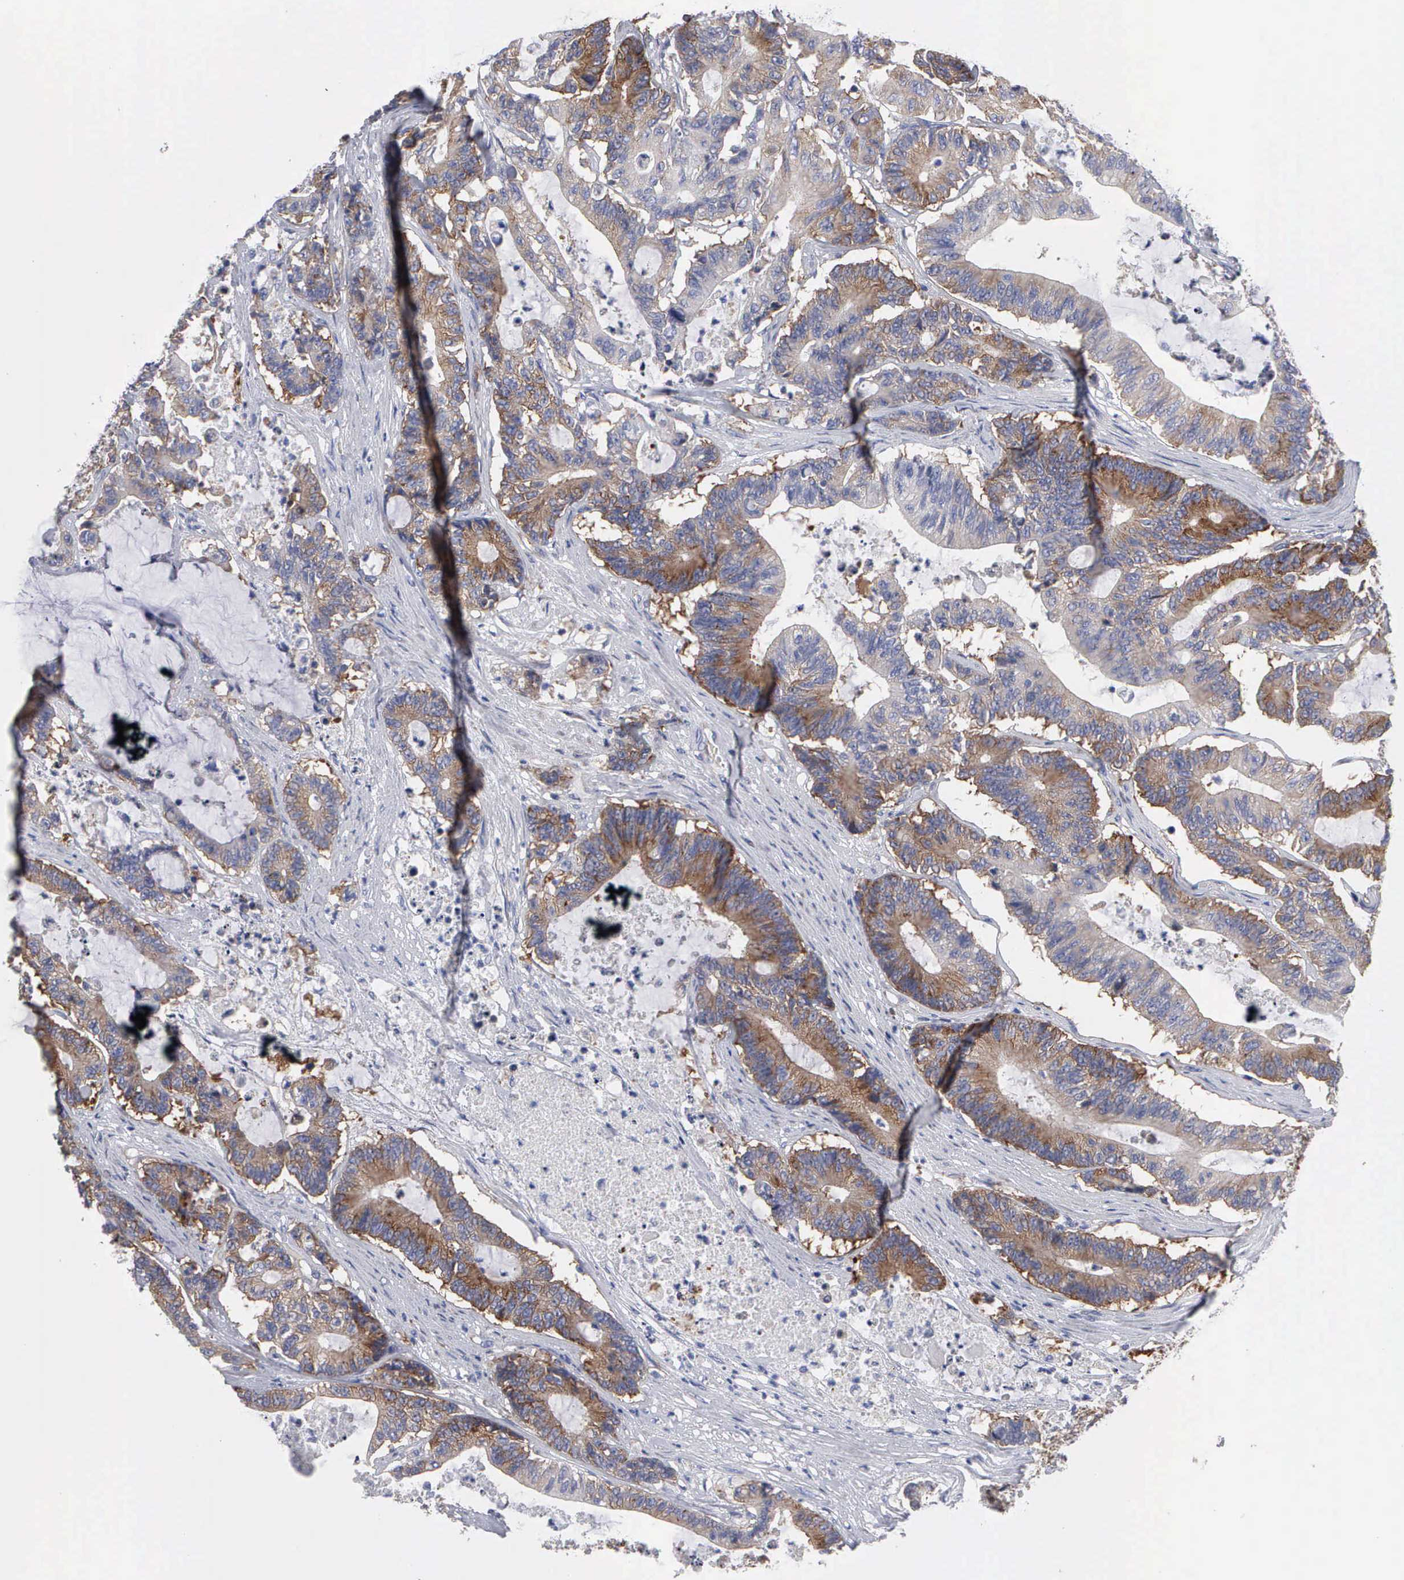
{"staining": {"intensity": "moderate", "quantity": "25%-75%", "location": "cytoplasmic/membranous"}, "tissue": "colorectal cancer", "cell_type": "Tumor cells", "image_type": "cancer", "snomed": [{"axis": "morphology", "description": "Adenocarcinoma, NOS"}, {"axis": "topography", "description": "Colon"}], "caption": "Protein expression analysis of colorectal adenocarcinoma displays moderate cytoplasmic/membranous positivity in approximately 25%-75% of tumor cells.", "gene": "TXLNG", "patient": {"sex": "female", "age": 84}}